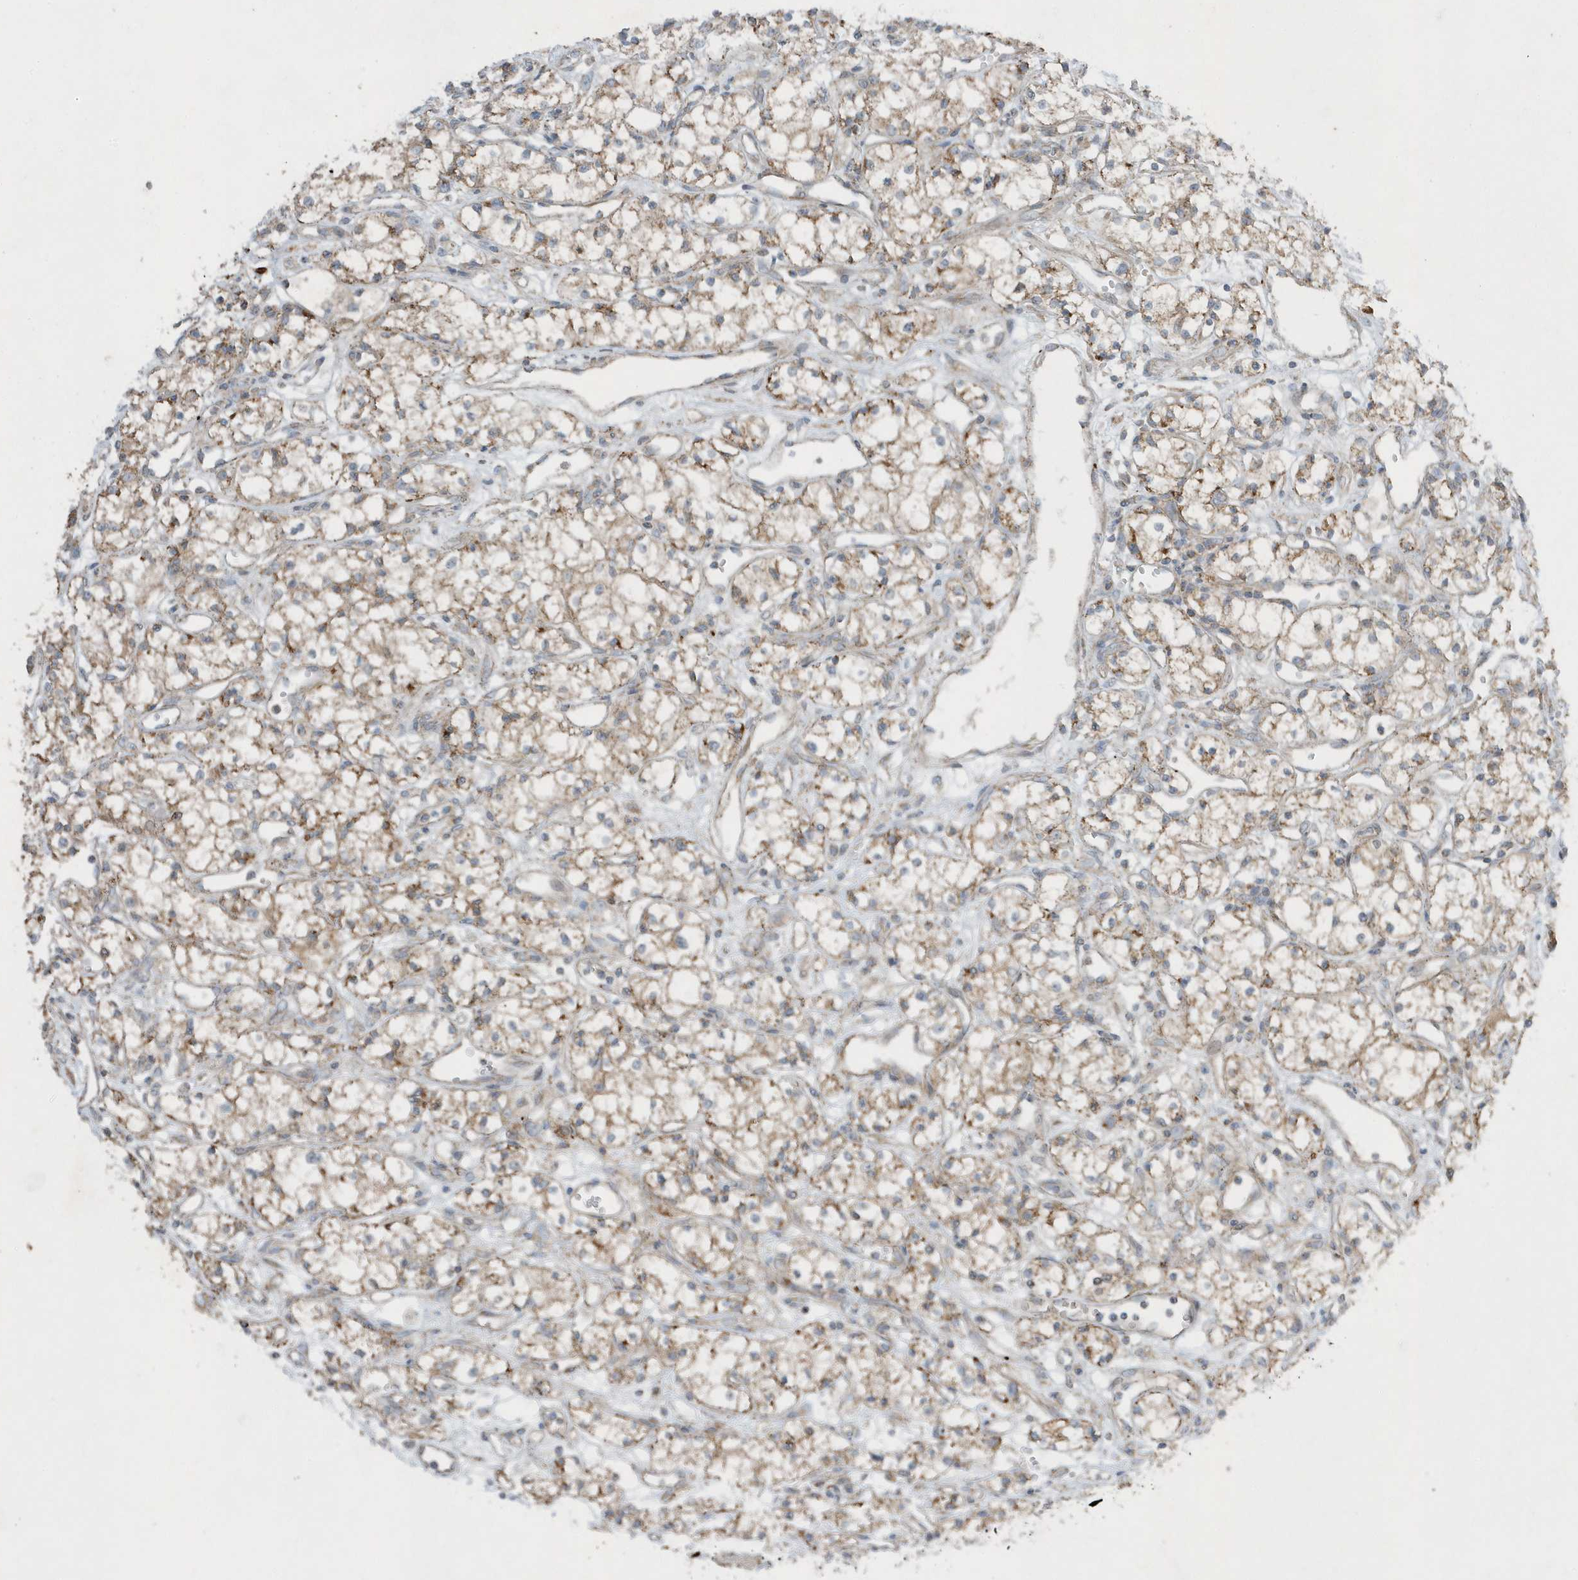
{"staining": {"intensity": "moderate", "quantity": ">75%", "location": "cytoplasmic/membranous"}, "tissue": "renal cancer", "cell_type": "Tumor cells", "image_type": "cancer", "snomed": [{"axis": "morphology", "description": "Adenocarcinoma, NOS"}, {"axis": "topography", "description": "Kidney"}], "caption": "Protein positivity by immunohistochemistry (IHC) displays moderate cytoplasmic/membranous staining in approximately >75% of tumor cells in adenocarcinoma (renal).", "gene": "SLC38A2", "patient": {"sex": "male", "age": 59}}